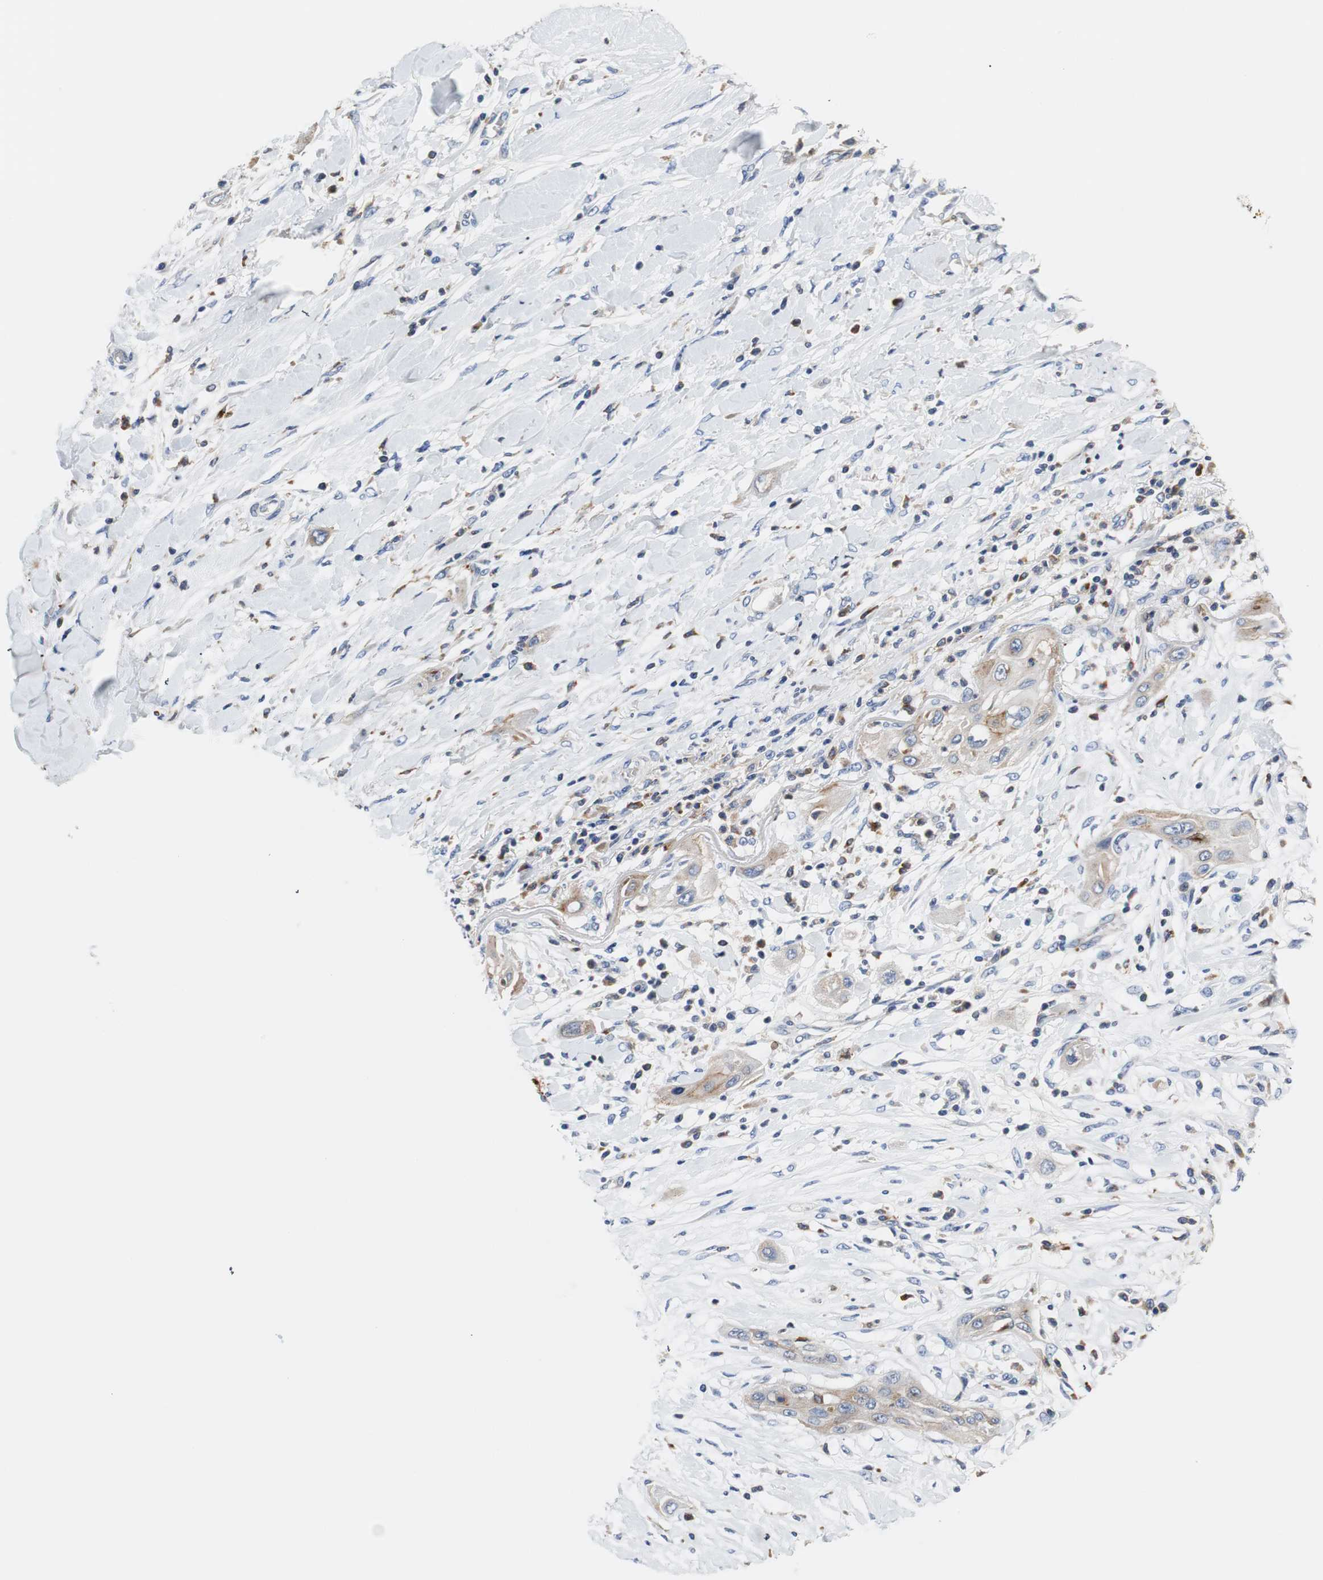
{"staining": {"intensity": "moderate", "quantity": "25%-75%", "location": "cytoplasmic/membranous"}, "tissue": "lung cancer", "cell_type": "Tumor cells", "image_type": "cancer", "snomed": [{"axis": "morphology", "description": "Squamous cell carcinoma, NOS"}, {"axis": "topography", "description": "Lung"}], "caption": "Moderate cytoplasmic/membranous positivity is seen in approximately 25%-75% of tumor cells in squamous cell carcinoma (lung).", "gene": "VAMP8", "patient": {"sex": "female", "age": 47}}